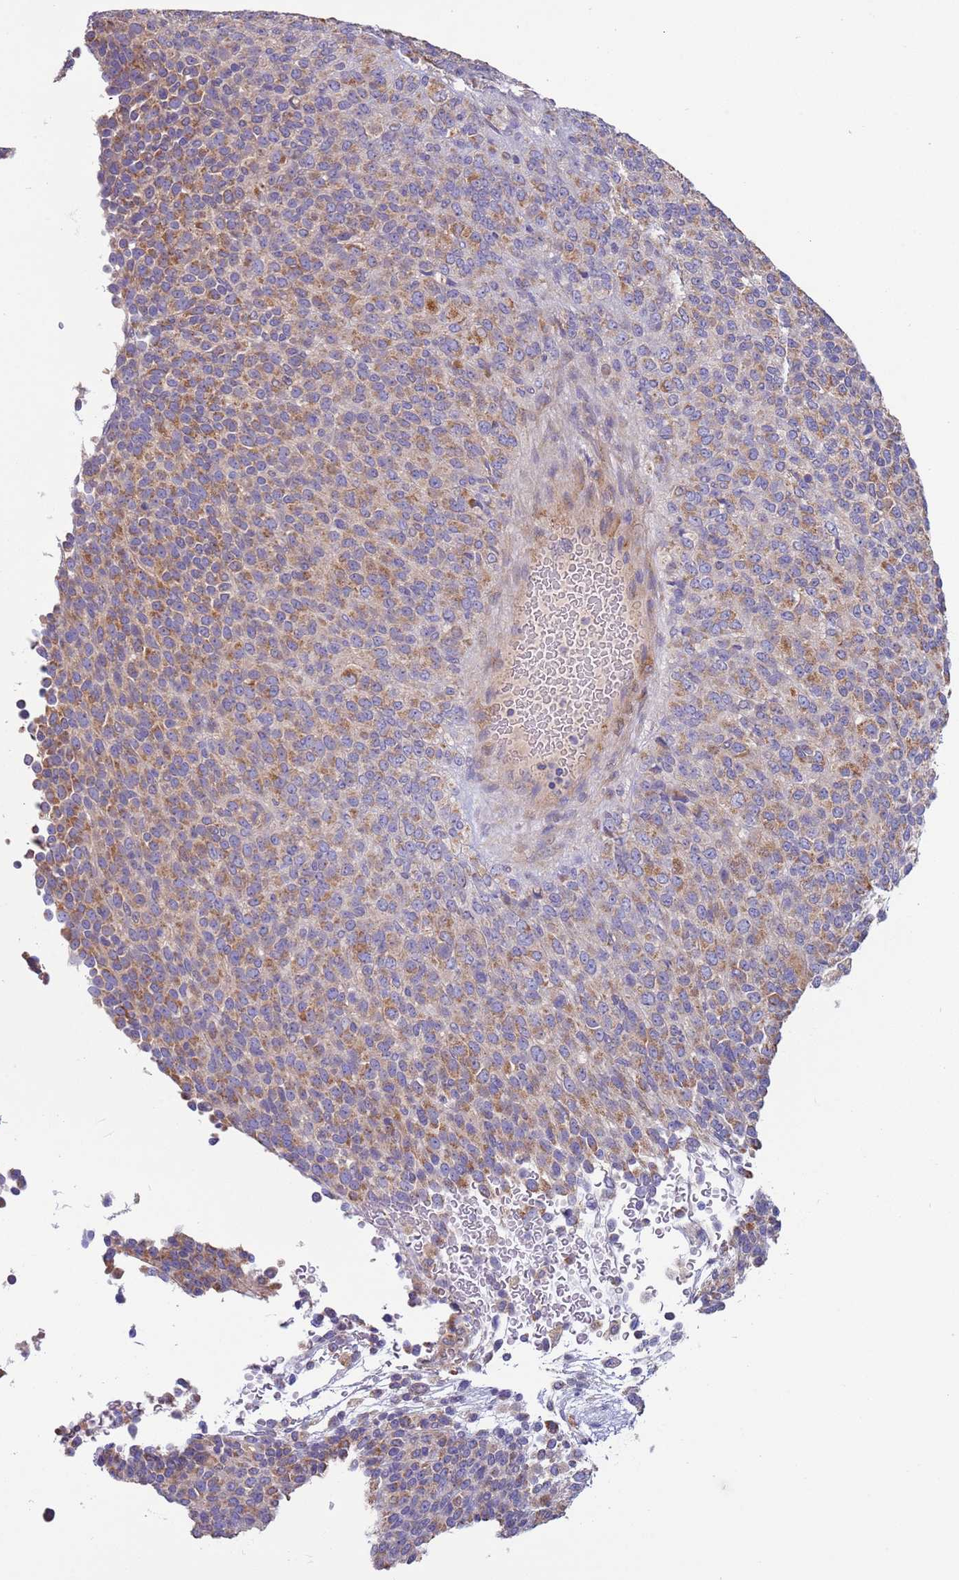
{"staining": {"intensity": "moderate", "quantity": ">75%", "location": "cytoplasmic/membranous"}, "tissue": "melanoma", "cell_type": "Tumor cells", "image_type": "cancer", "snomed": [{"axis": "morphology", "description": "Malignant melanoma, Metastatic site"}, {"axis": "topography", "description": "Brain"}], "caption": "Immunohistochemistry (IHC) micrograph of neoplastic tissue: melanoma stained using immunohistochemistry reveals medium levels of moderate protein expression localized specifically in the cytoplasmic/membranous of tumor cells, appearing as a cytoplasmic/membranous brown color.", "gene": "UQCRQ", "patient": {"sex": "female", "age": 56}}